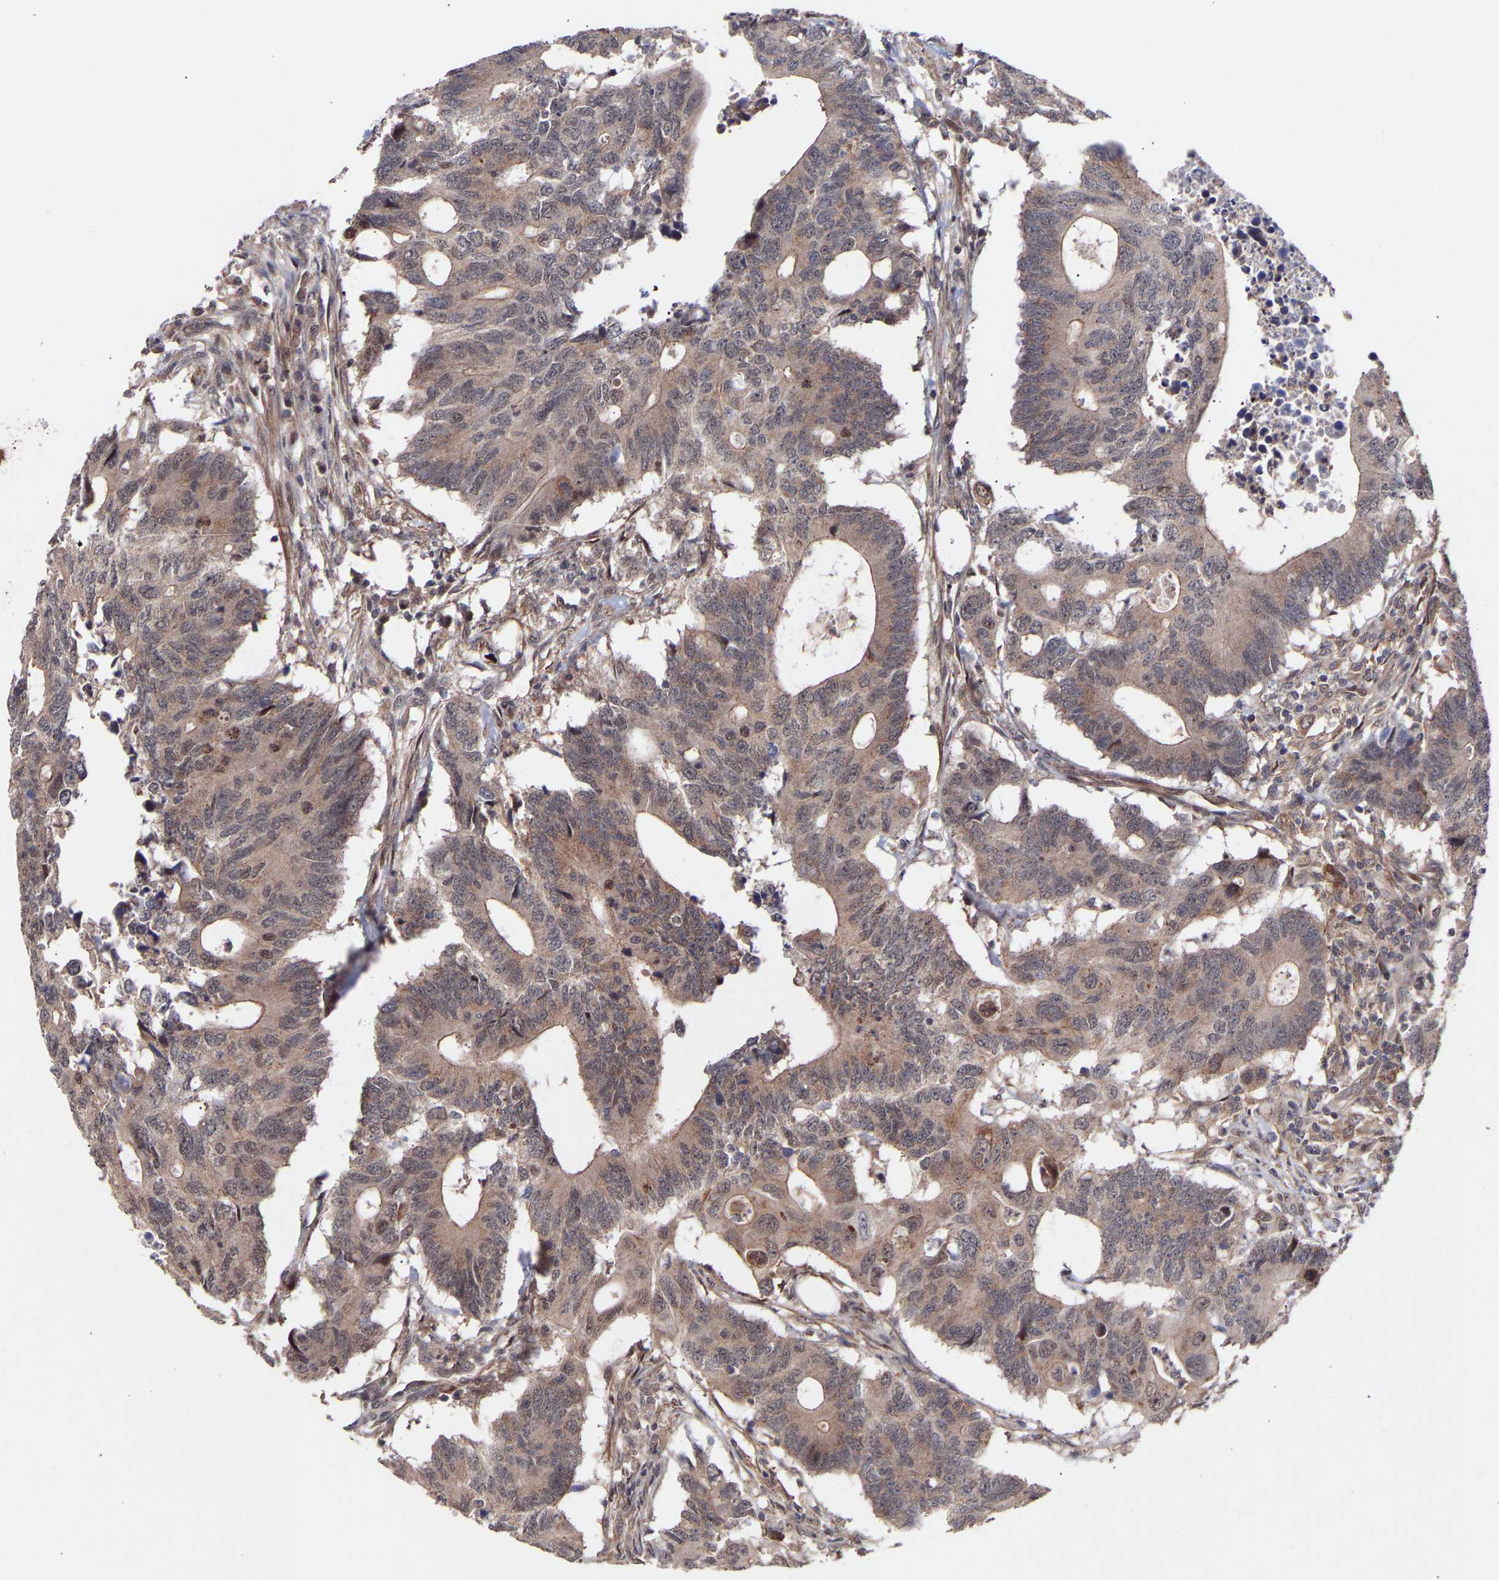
{"staining": {"intensity": "weak", "quantity": "<25%", "location": "cytoplasmic/membranous,nuclear"}, "tissue": "colorectal cancer", "cell_type": "Tumor cells", "image_type": "cancer", "snomed": [{"axis": "morphology", "description": "Adenocarcinoma, NOS"}, {"axis": "topography", "description": "Colon"}], "caption": "Colorectal adenocarcinoma stained for a protein using immunohistochemistry (IHC) reveals no expression tumor cells.", "gene": "PDLIM5", "patient": {"sex": "male", "age": 71}}